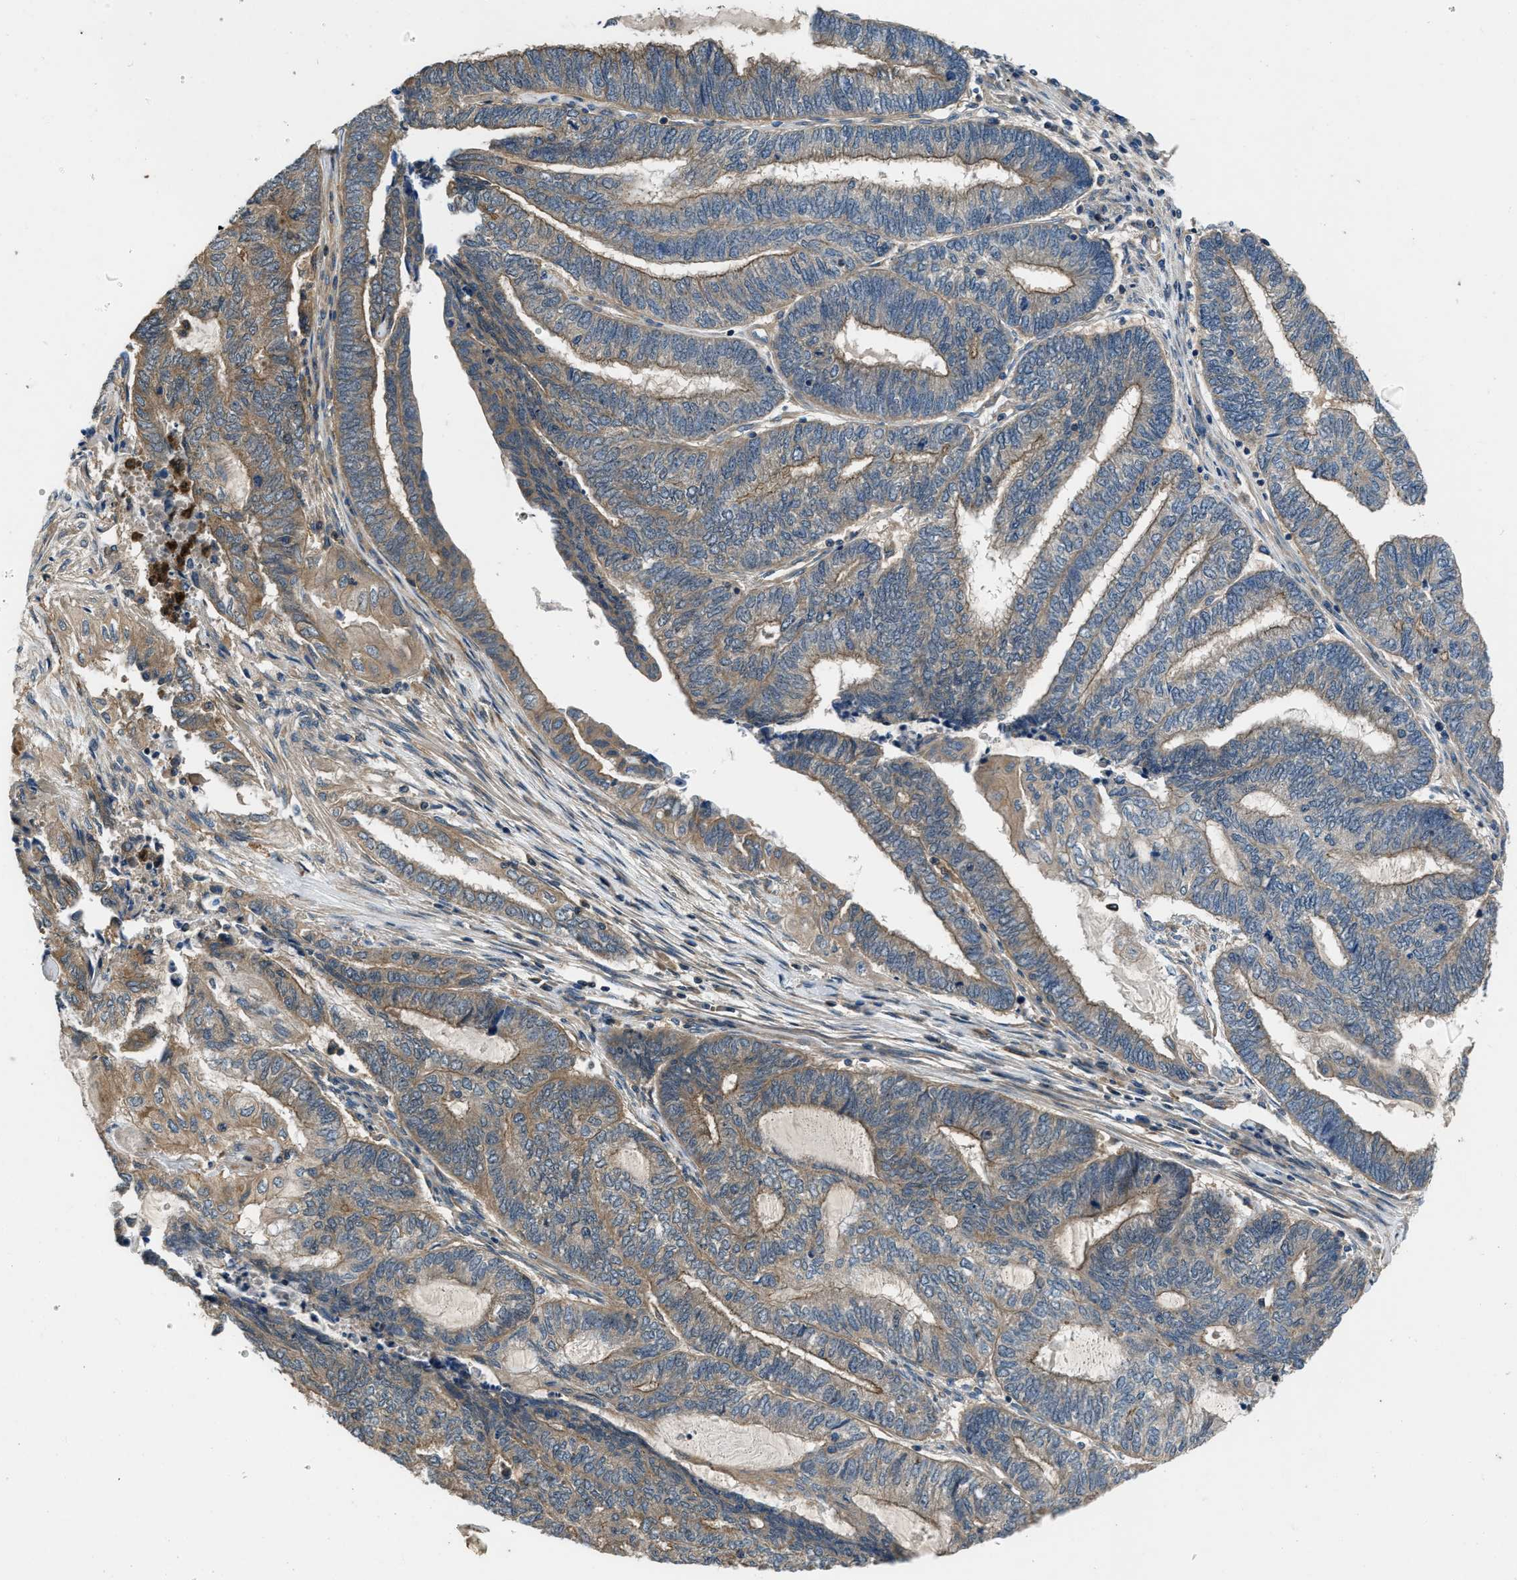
{"staining": {"intensity": "moderate", "quantity": ">75%", "location": "cytoplasmic/membranous"}, "tissue": "endometrial cancer", "cell_type": "Tumor cells", "image_type": "cancer", "snomed": [{"axis": "morphology", "description": "Adenocarcinoma, NOS"}, {"axis": "topography", "description": "Uterus"}, {"axis": "topography", "description": "Endometrium"}], "caption": "IHC (DAB) staining of human adenocarcinoma (endometrial) shows moderate cytoplasmic/membranous protein staining in about >75% of tumor cells.", "gene": "USP25", "patient": {"sex": "female", "age": 70}}